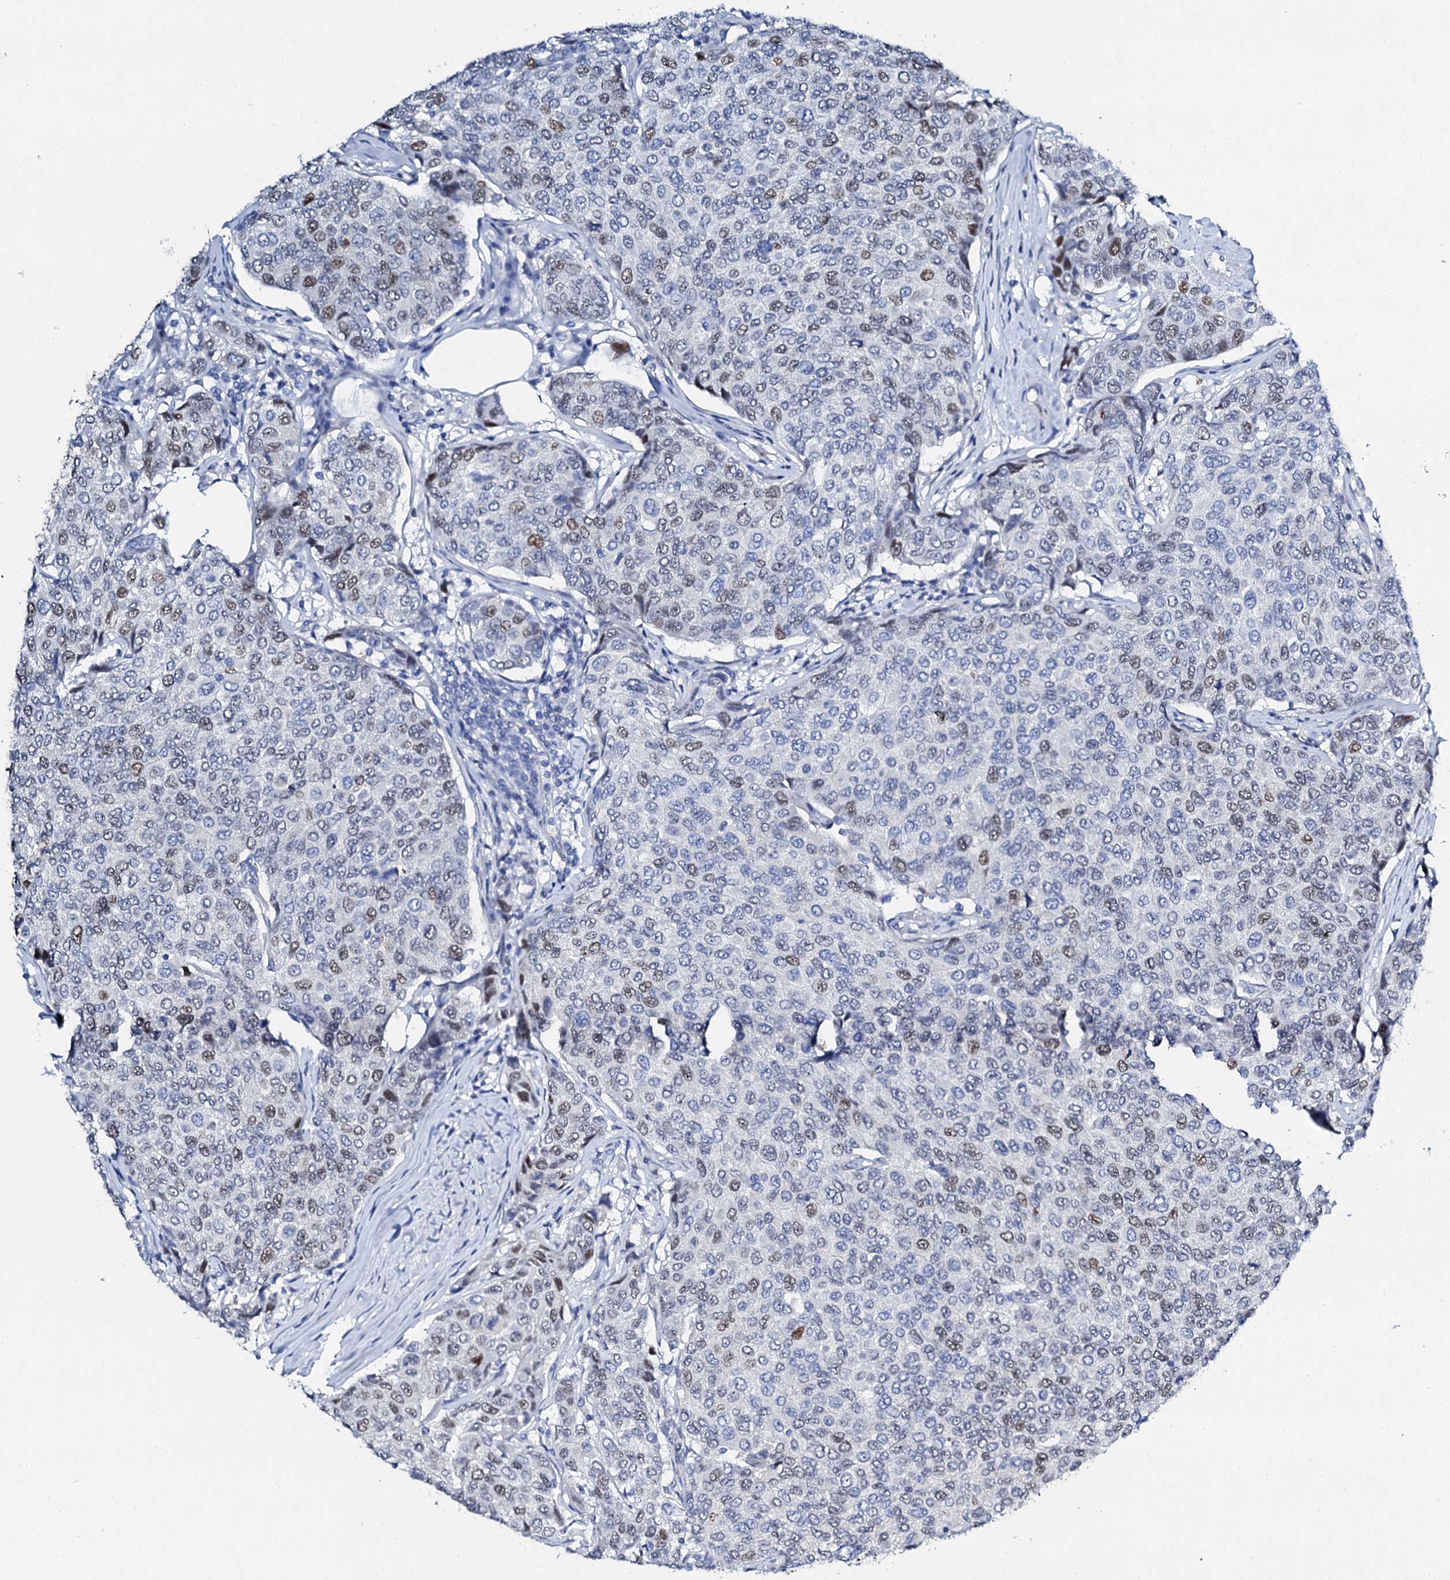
{"staining": {"intensity": "weak", "quantity": "25%-75%", "location": "nuclear"}, "tissue": "breast cancer", "cell_type": "Tumor cells", "image_type": "cancer", "snomed": [{"axis": "morphology", "description": "Duct carcinoma"}, {"axis": "topography", "description": "Breast"}], "caption": "IHC of breast cancer displays low levels of weak nuclear staining in about 25%-75% of tumor cells. The protein of interest is shown in brown color, while the nuclei are stained blue.", "gene": "NUDT13", "patient": {"sex": "female", "age": 55}}